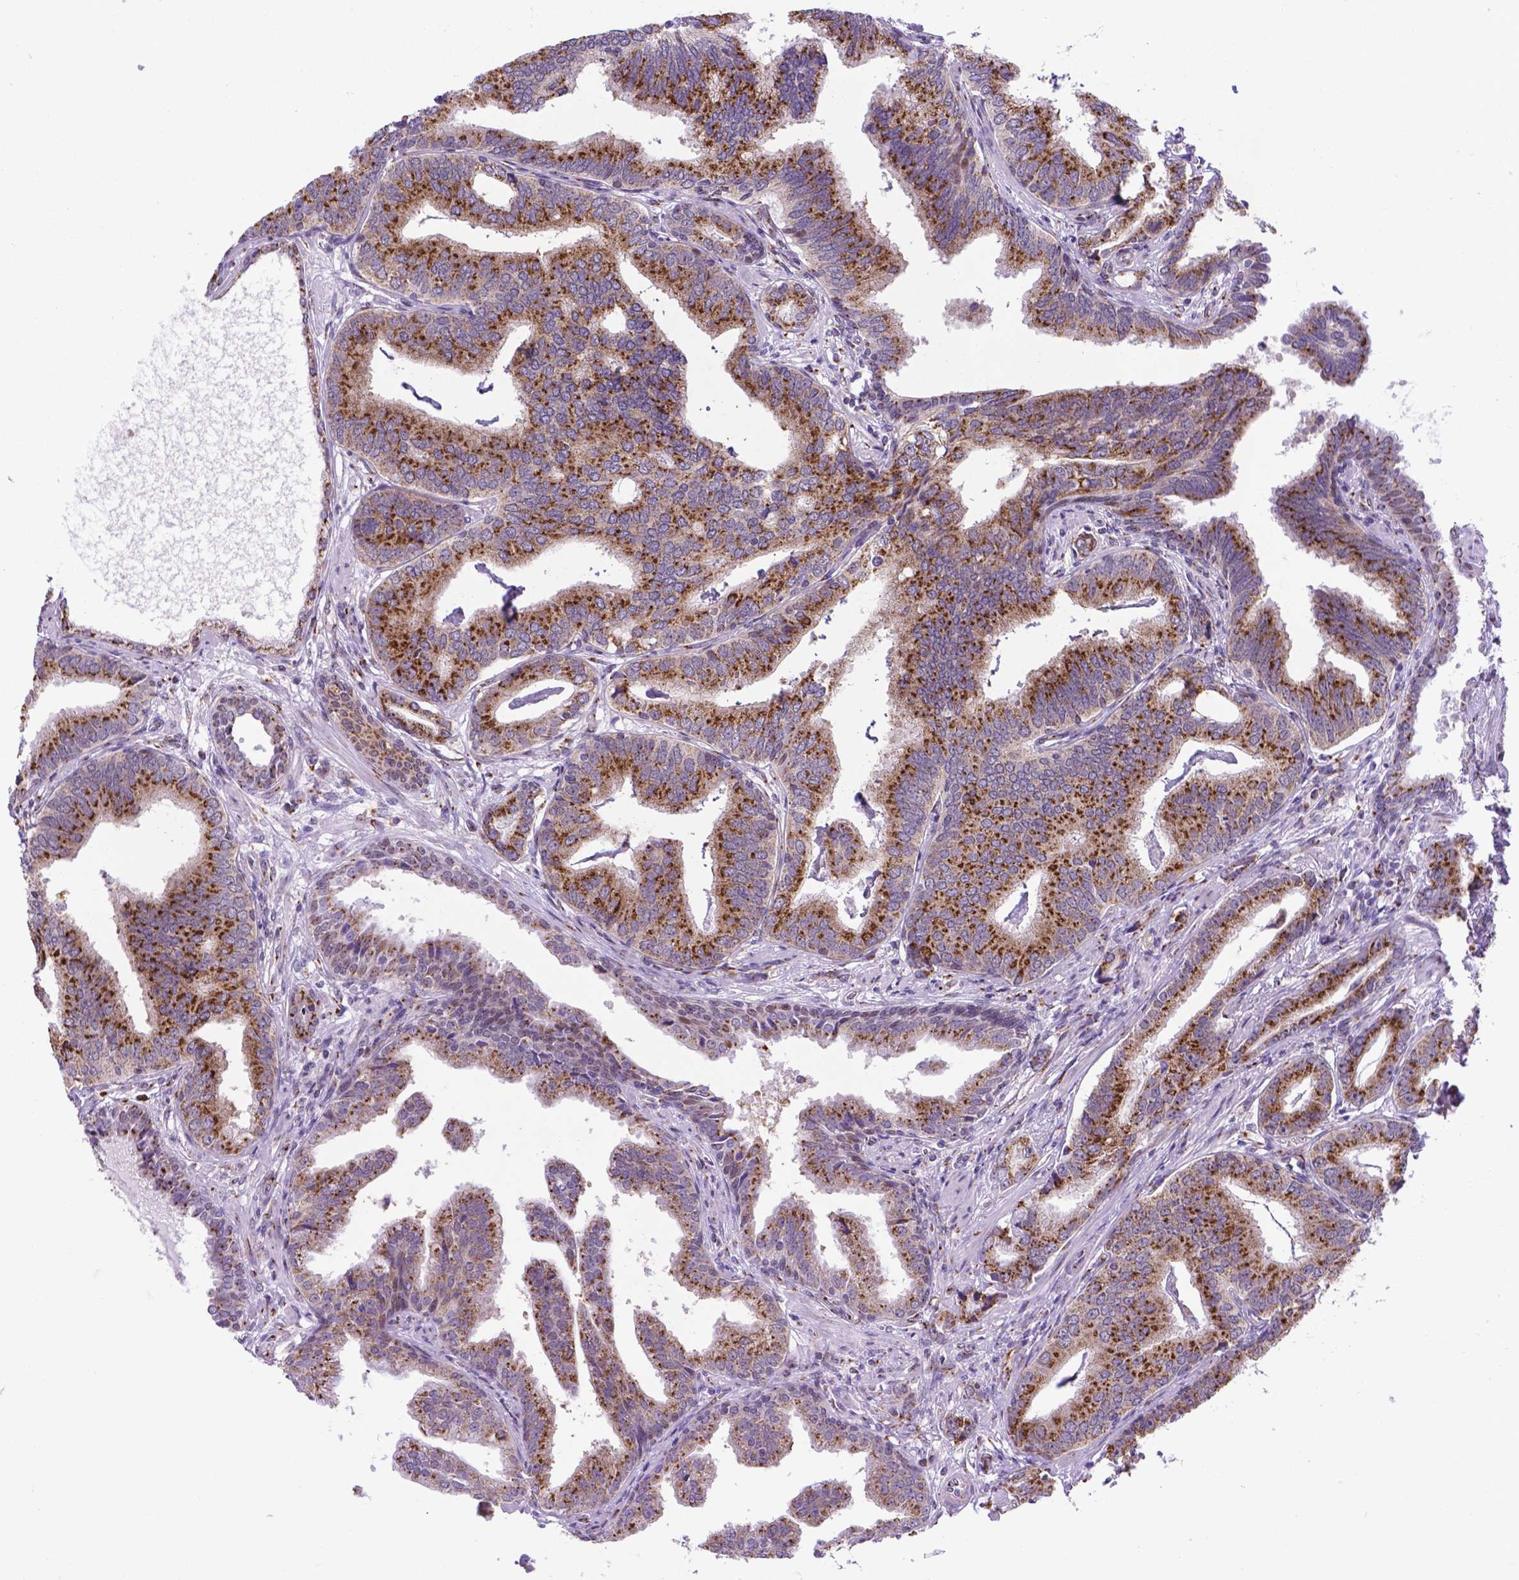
{"staining": {"intensity": "strong", "quantity": ">75%", "location": "cytoplasmic/membranous"}, "tissue": "prostate cancer", "cell_type": "Tumor cells", "image_type": "cancer", "snomed": [{"axis": "morphology", "description": "Adenocarcinoma, NOS"}, {"axis": "topography", "description": "Prostate"}], "caption": "A brown stain shows strong cytoplasmic/membranous expression of a protein in prostate cancer (adenocarcinoma) tumor cells.", "gene": "MRPL10", "patient": {"sex": "male", "age": 64}}